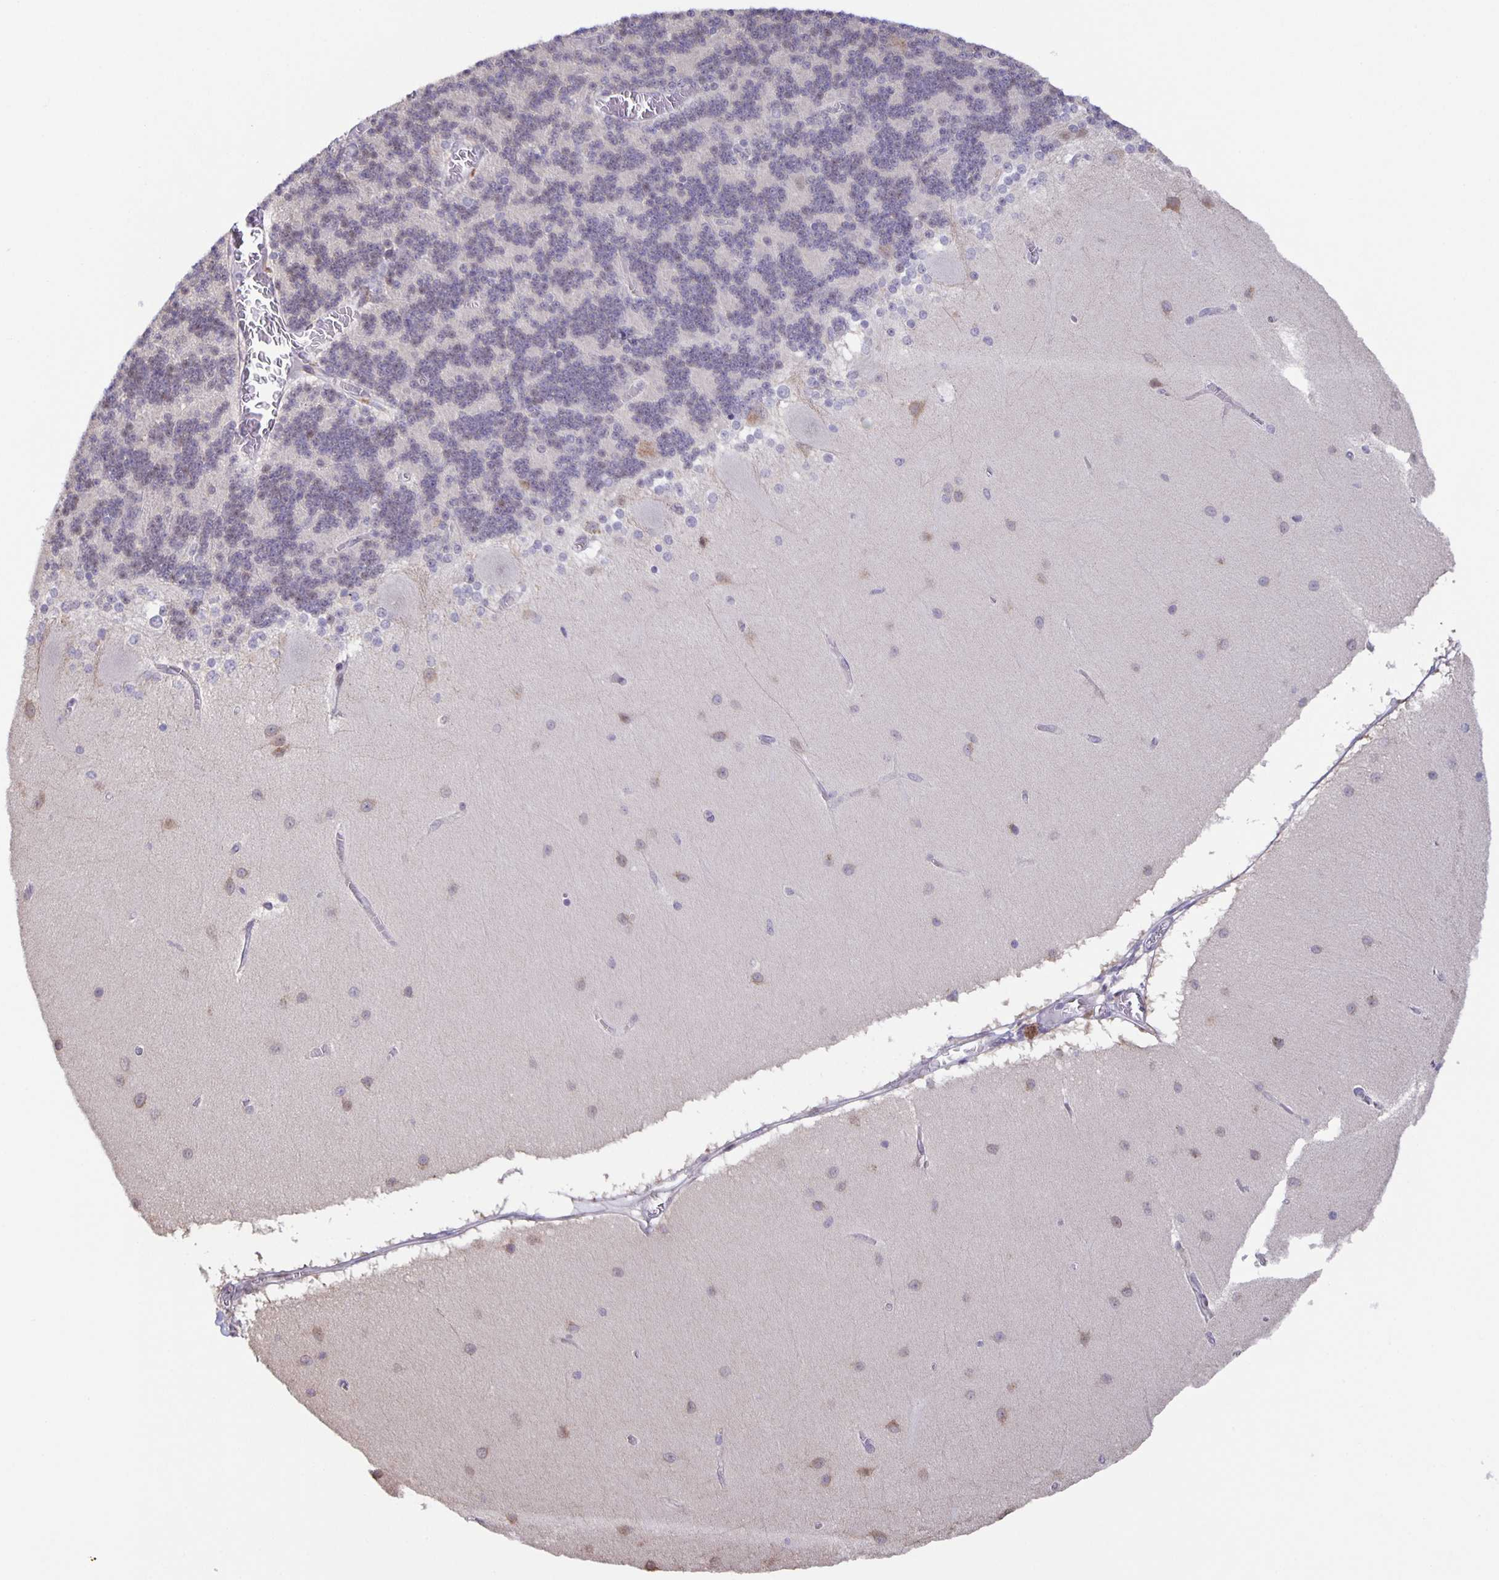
{"staining": {"intensity": "negative", "quantity": "none", "location": "none"}, "tissue": "cerebellum", "cell_type": "Cells in granular layer", "image_type": "normal", "snomed": [{"axis": "morphology", "description": "Normal tissue, NOS"}, {"axis": "topography", "description": "Cerebellum"}], "caption": "High power microscopy photomicrograph of an IHC photomicrograph of normal cerebellum, revealing no significant staining in cells in granular layer.", "gene": "MAPK12", "patient": {"sex": "female", "age": 54}}